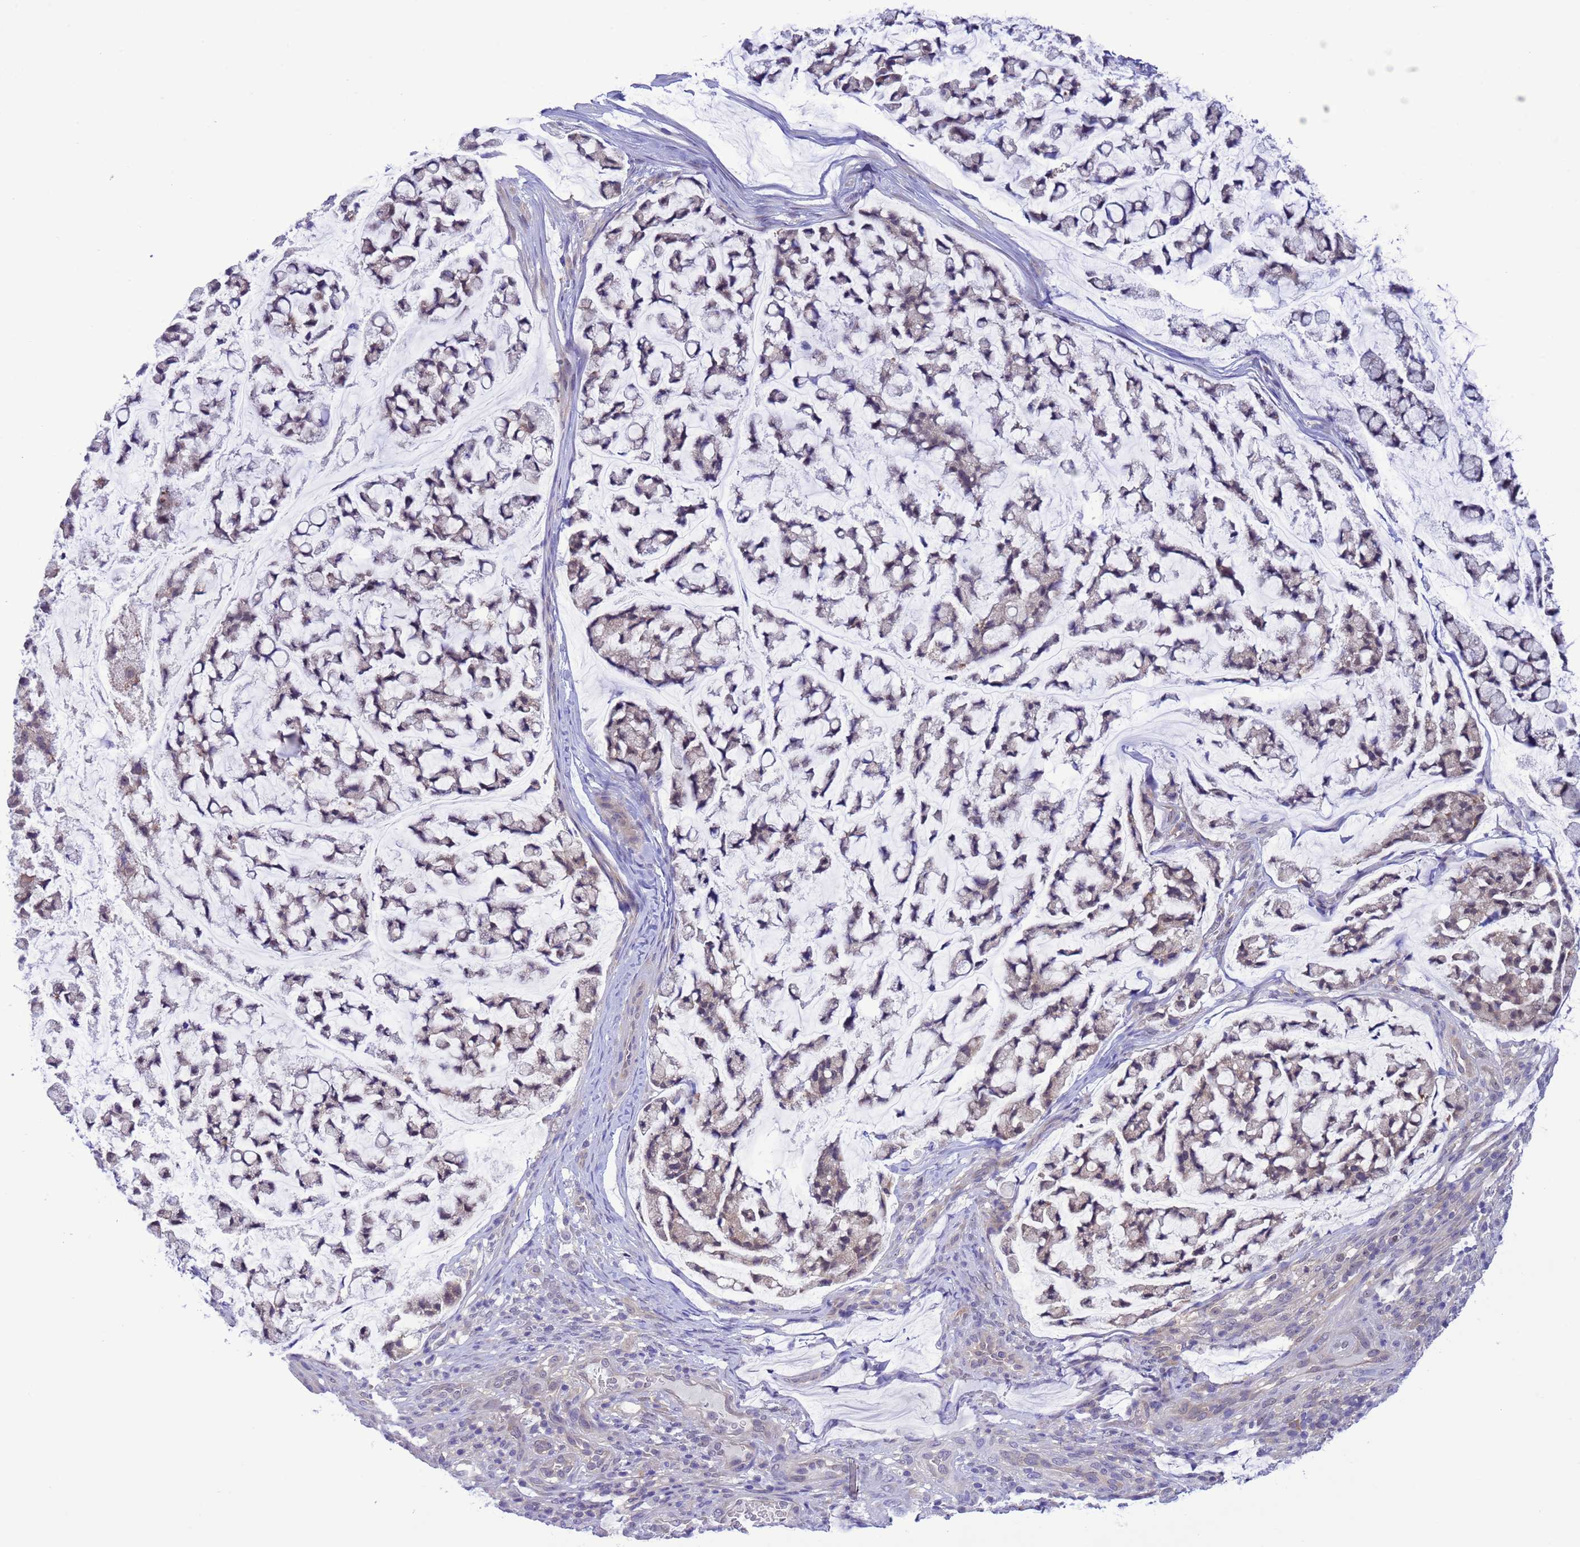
{"staining": {"intensity": "weak", "quantity": "<25%", "location": "cytoplasmic/membranous,nuclear"}, "tissue": "stomach cancer", "cell_type": "Tumor cells", "image_type": "cancer", "snomed": [{"axis": "morphology", "description": "Adenocarcinoma, NOS"}, {"axis": "topography", "description": "Stomach, lower"}], "caption": "High magnification brightfield microscopy of stomach cancer stained with DAB (3,3'-diaminobenzidine) (brown) and counterstained with hematoxylin (blue): tumor cells show no significant positivity. Brightfield microscopy of immunohistochemistry stained with DAB (3,3'-diaminobenzidine) (brown) and hematoxylin (blue), captured at high magnification.", "gene": "ZNF461", "patient": {"sex": "male", "age": 67}}